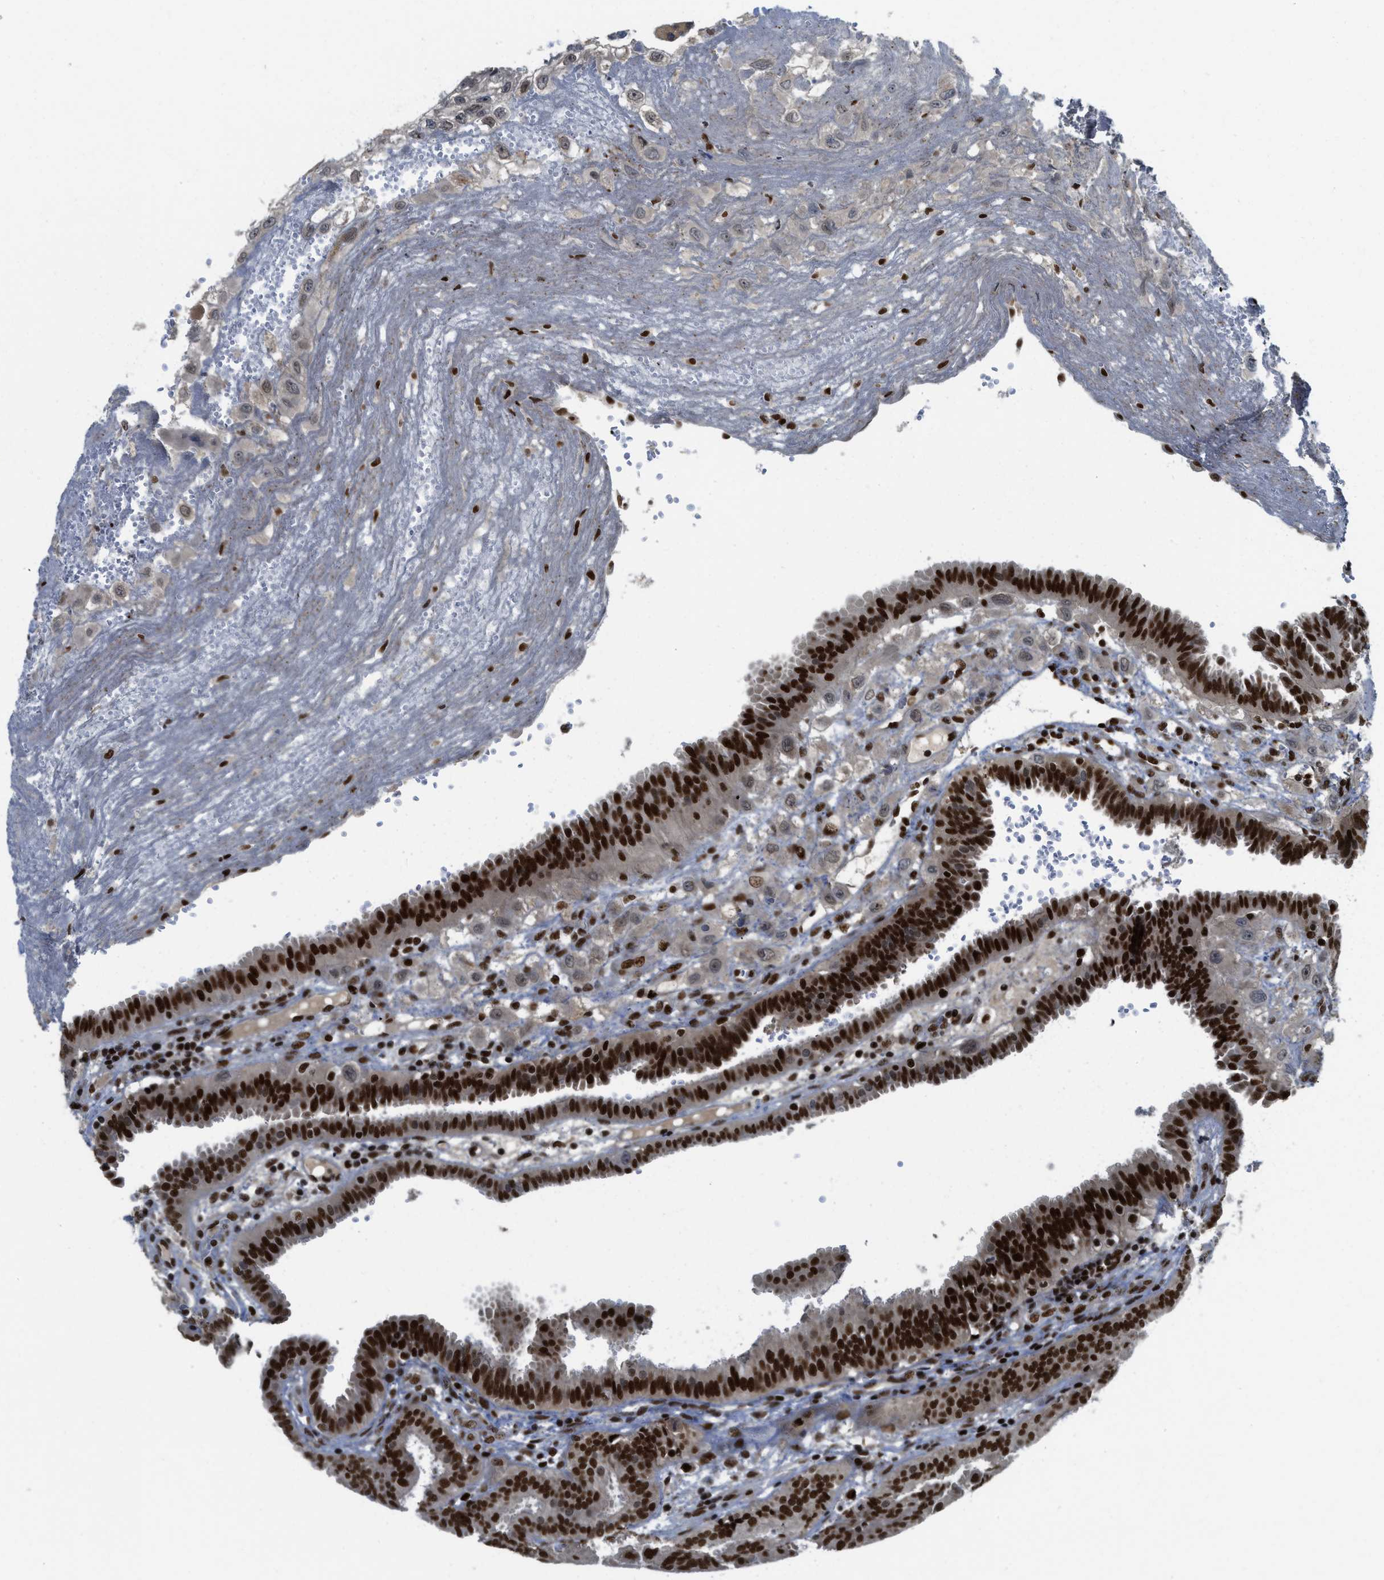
{"staining": {"intensity": "strong", "quantity": ">75%", "location": "nuclear"}, "tissue": "fallopian tube", "cell_type": "Glandular cells", "image_type": "normal", "snomed": [{"axis": "morphology", "description": "Normal tissue, NOS"}, {"axis": "topography", "description": "Fallopian tube"}, {"axis": "topography", "description": "Placenta"}], "caption": "Immunohistochemistry (IHC) image of unremarkable fallopian tube stained for a protein (brown), which exhibits high levels of strong nuclear expression in about >75% of glandular cells.", "gene": "RFX5", "patient": {"sex": "female", "age": 32}}